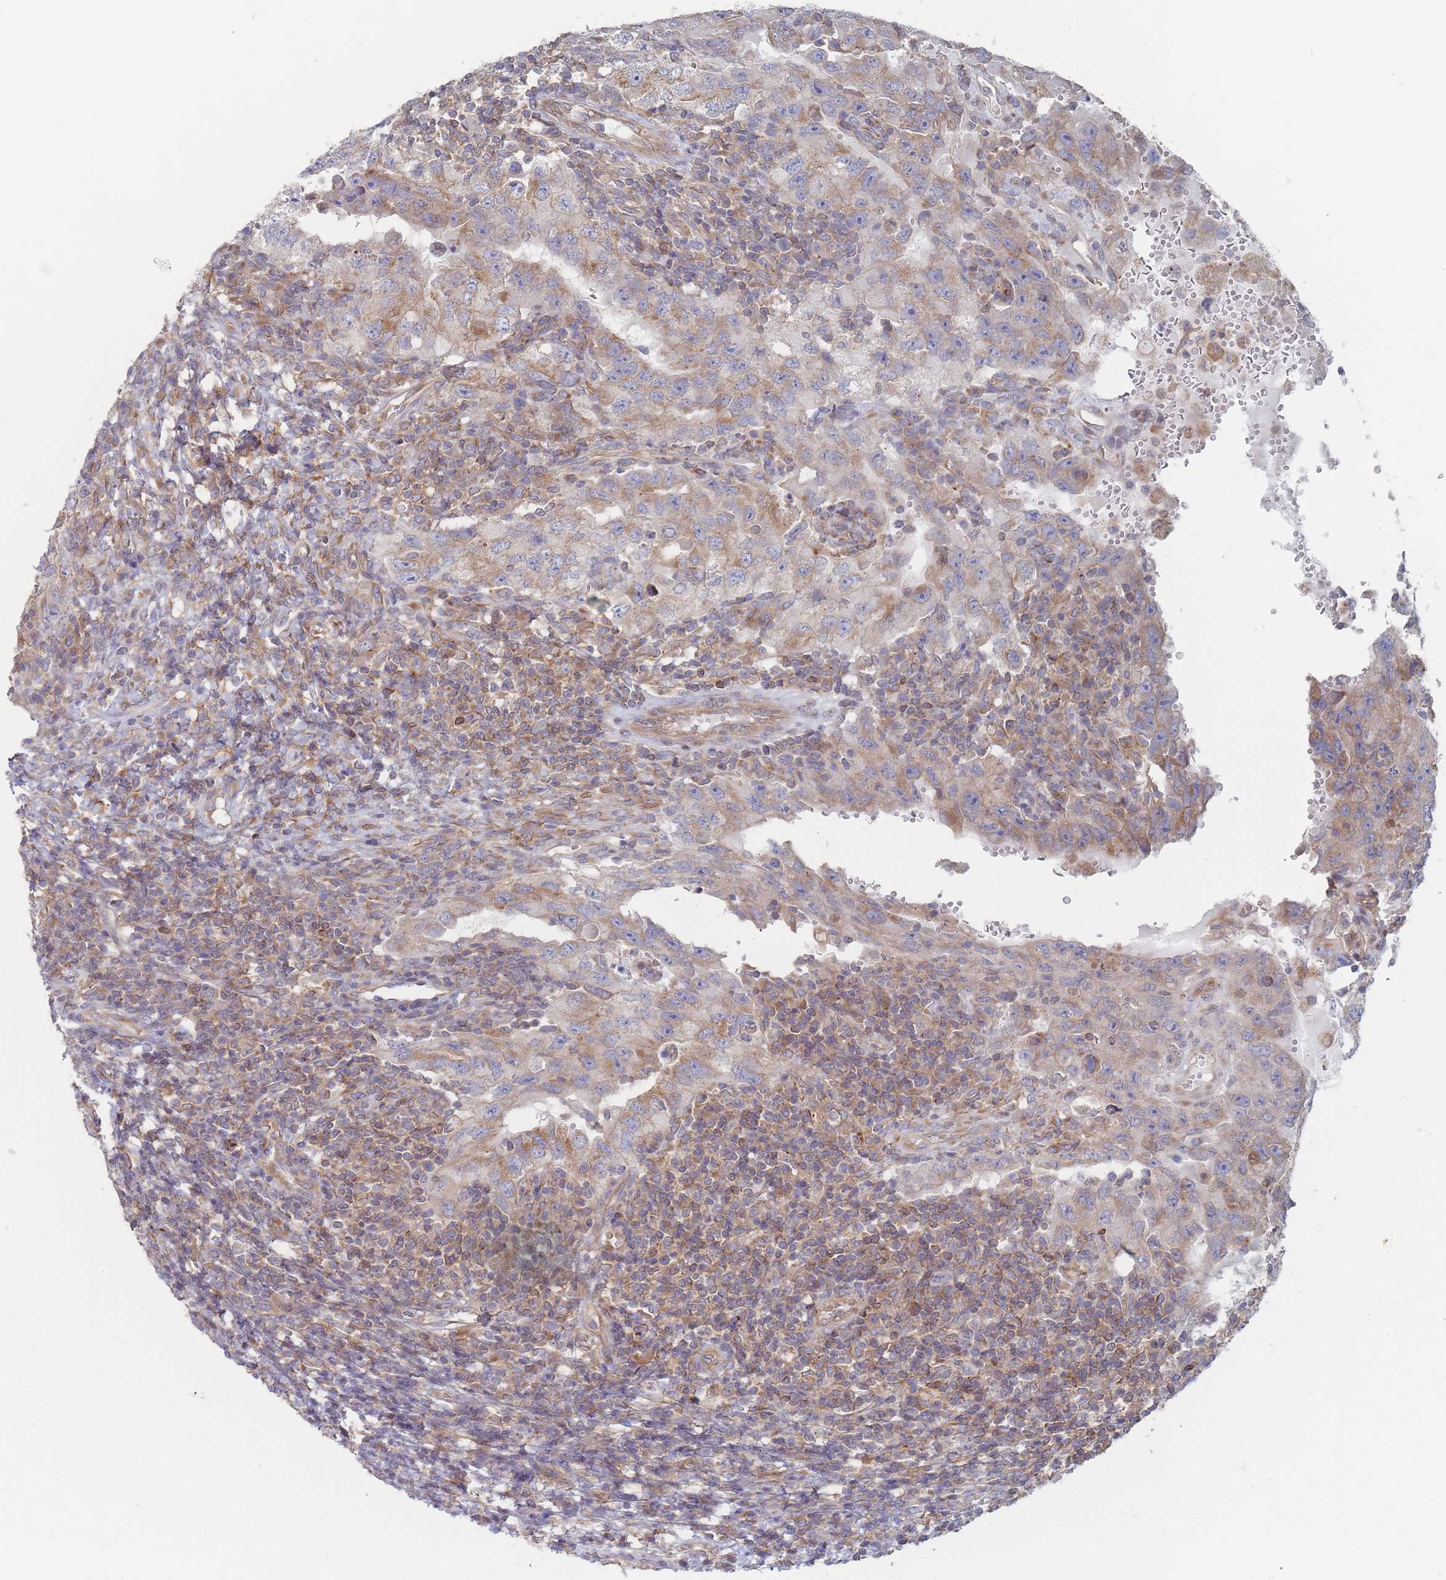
{"staining": {"intensity": "moderate", "quantity": "<25%", "location": "cytoplasmic/membranous"}, "tissue": "testis cancer", "cell_type": "Tumor cells", "image_type": "cancer", "snomed": [{"axis": "morphology", "description": "Carcinoma, Embryonal, NOS"}, {"axis": "topography", "description": "Testis"}], "caption": "Testis cancer was stained to show a protein in brown. There is low levels of moderate cytoplasmic/membranous staining in about <25% of tumor cells.", "gene": "KDSR", "patient": {"sex": "male", "age": 26}}